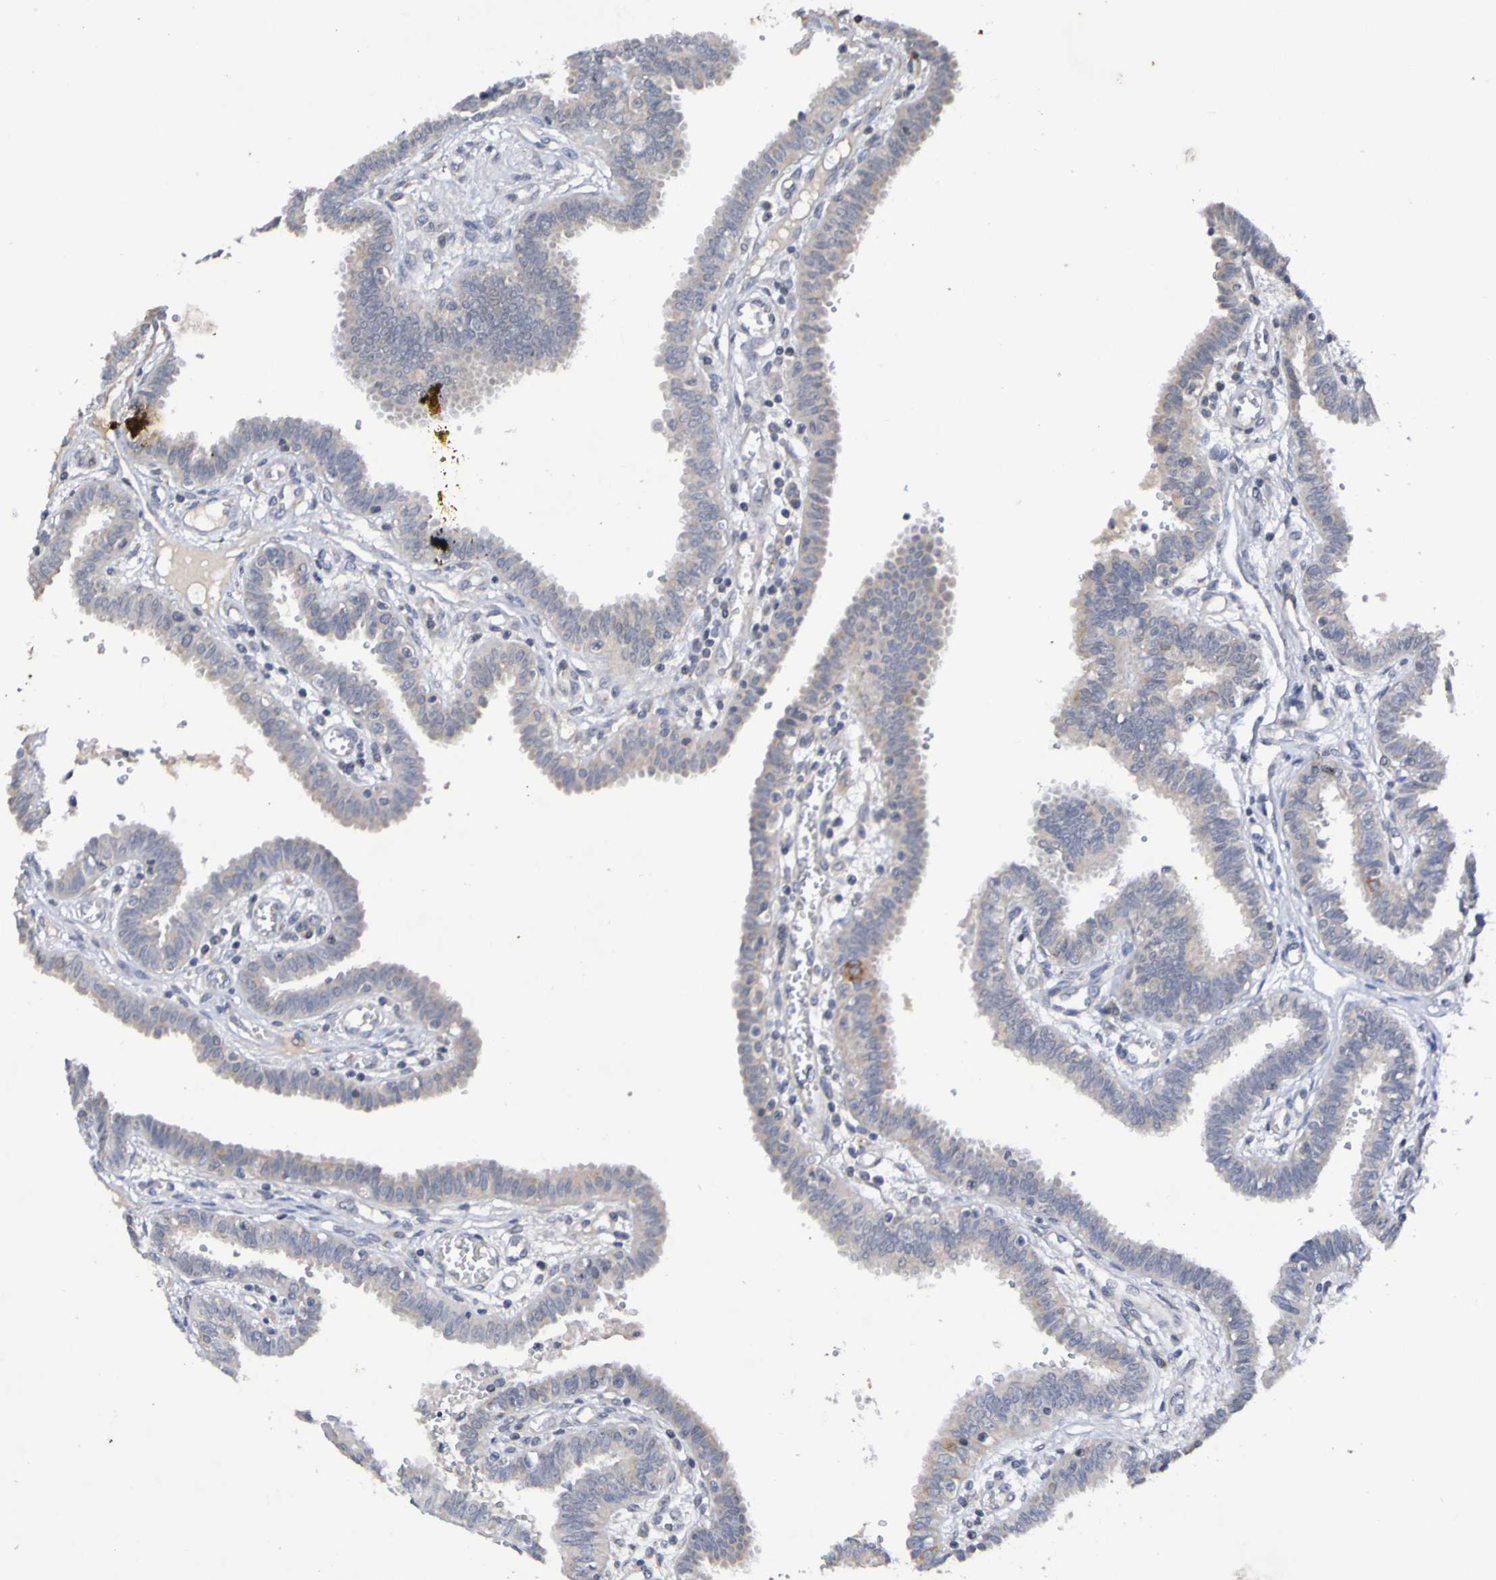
{"staining": {"intensity": "weak", "quantity": ">75%", "location": "cytoplasmic/membranous"}, "tissue": "fallopian tube", "cell_type": "Glandular cells", "image_type": "normal", "snomed": [{"axis": "morphology", "description": "Normal tissue, NOS"}, {"axis": "topography", "description": "Fallopian tube"}], "caption": "Fallopian tube stained with DAB IHC displays low levels of weak cytoplasmic/membranous positivity in approximately >75% of glandular cells.", "gene": "PTP4A2", "patient": {"sex": "female", "age": 32}}